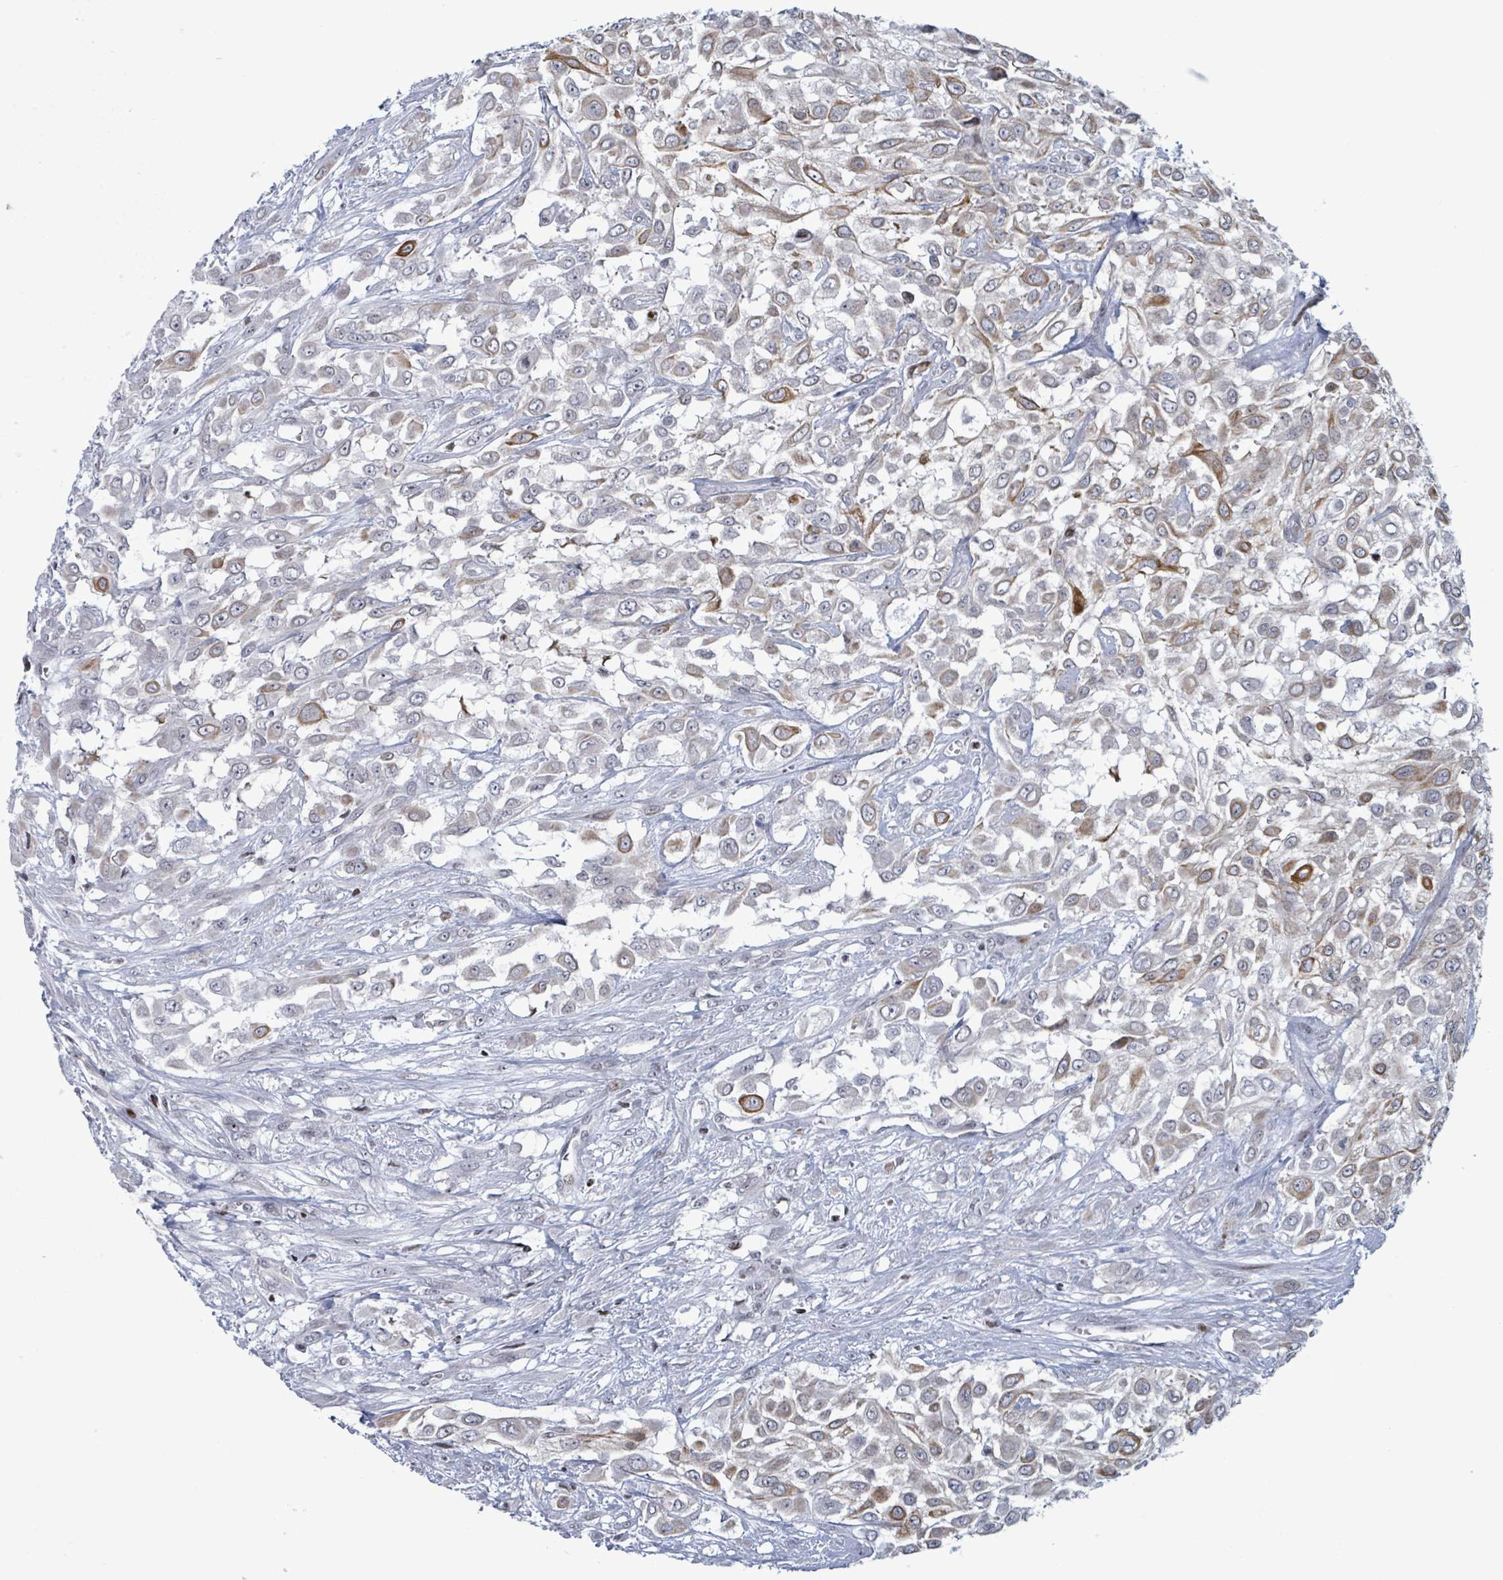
{"staining": {"intensity": "moderate", "quantity": "25%-75%", "location": "cytoplasmic/membranous"}, "tissue": "urothelial cancer", "cell_type": "Tumor cells", "image_type": "cancer", "snomed": [{"axis": "morphology", "description": "Urothelial carcinoma, High grade"}, {"axis": "topography", "description": "Urinary bladder"}], "caption": "Urothelial carcinoma (high-grade) tissue demonstrates moderate cytoplasmic/membranous positivity in approximately 25%-75% of tumor cells, visualized by immunohistochemistry. The staining was performed using DAB, with brown indicating positive protein expression. Nuclei are stained blue with hematoxylin.", "gene": "FNDC4", "patient": {"sex": "male", "age": 57}}